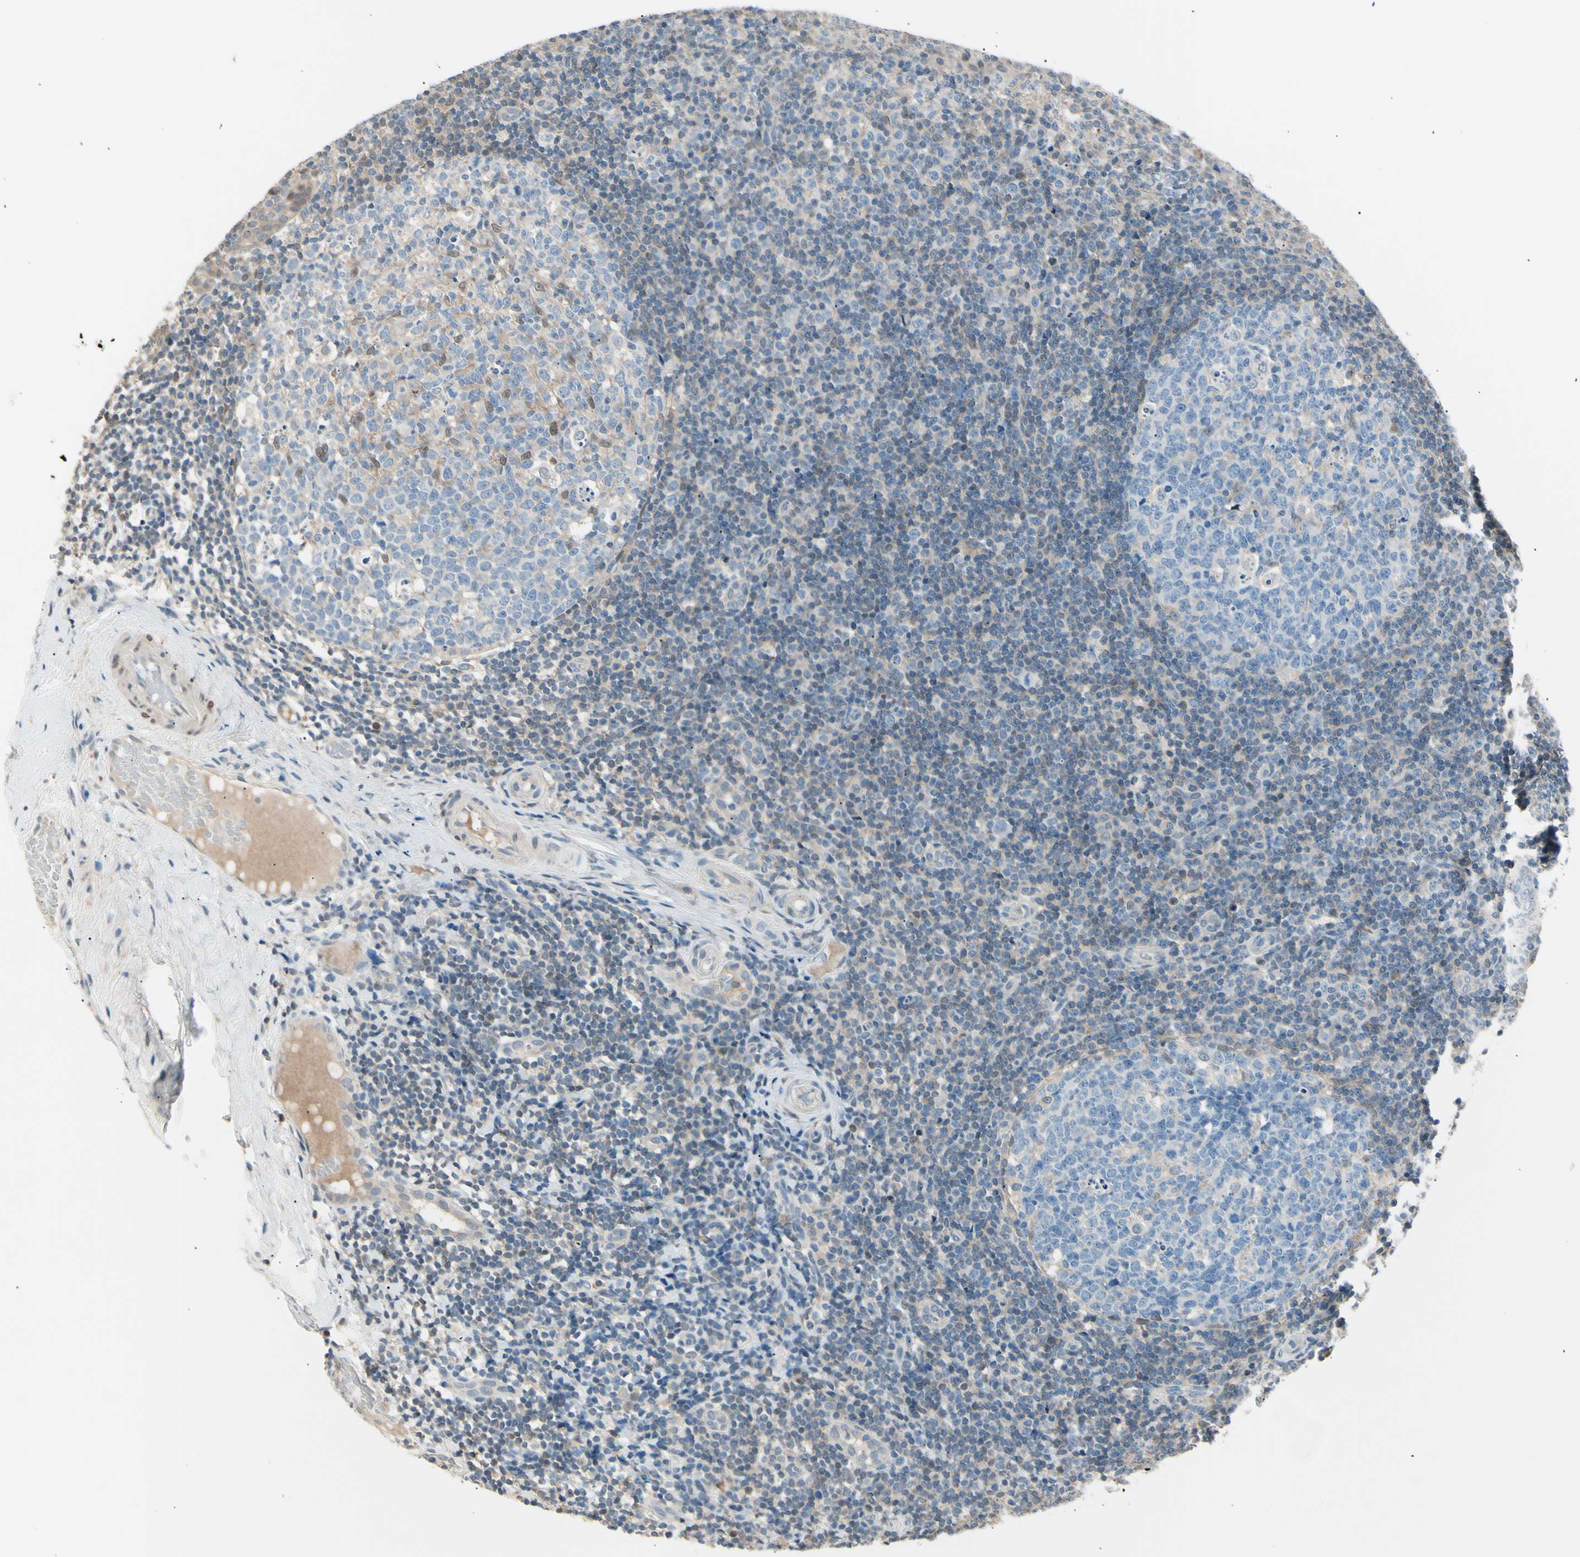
{"staining": {"intensity": "weak", "quantity": "25%-75%", "location": "cytoplasmic/membranous"}, "tissue": "tonsil", "cell_type": "Germinal center cells", "image_type": "normal", "snomed": [{"axis": "morphology", "description": "Normal tissue, NOS"}, {"axis": "topography", "description": "Tonsil"}], "caption": "Normal tonsil displays weak cytoplasmic/membranous staining in about 25%-75% of germinal center cells, visualized by immunohistochemistry.", "gene": "LHPP", "patient": {"sex": "female", "age": 19}}